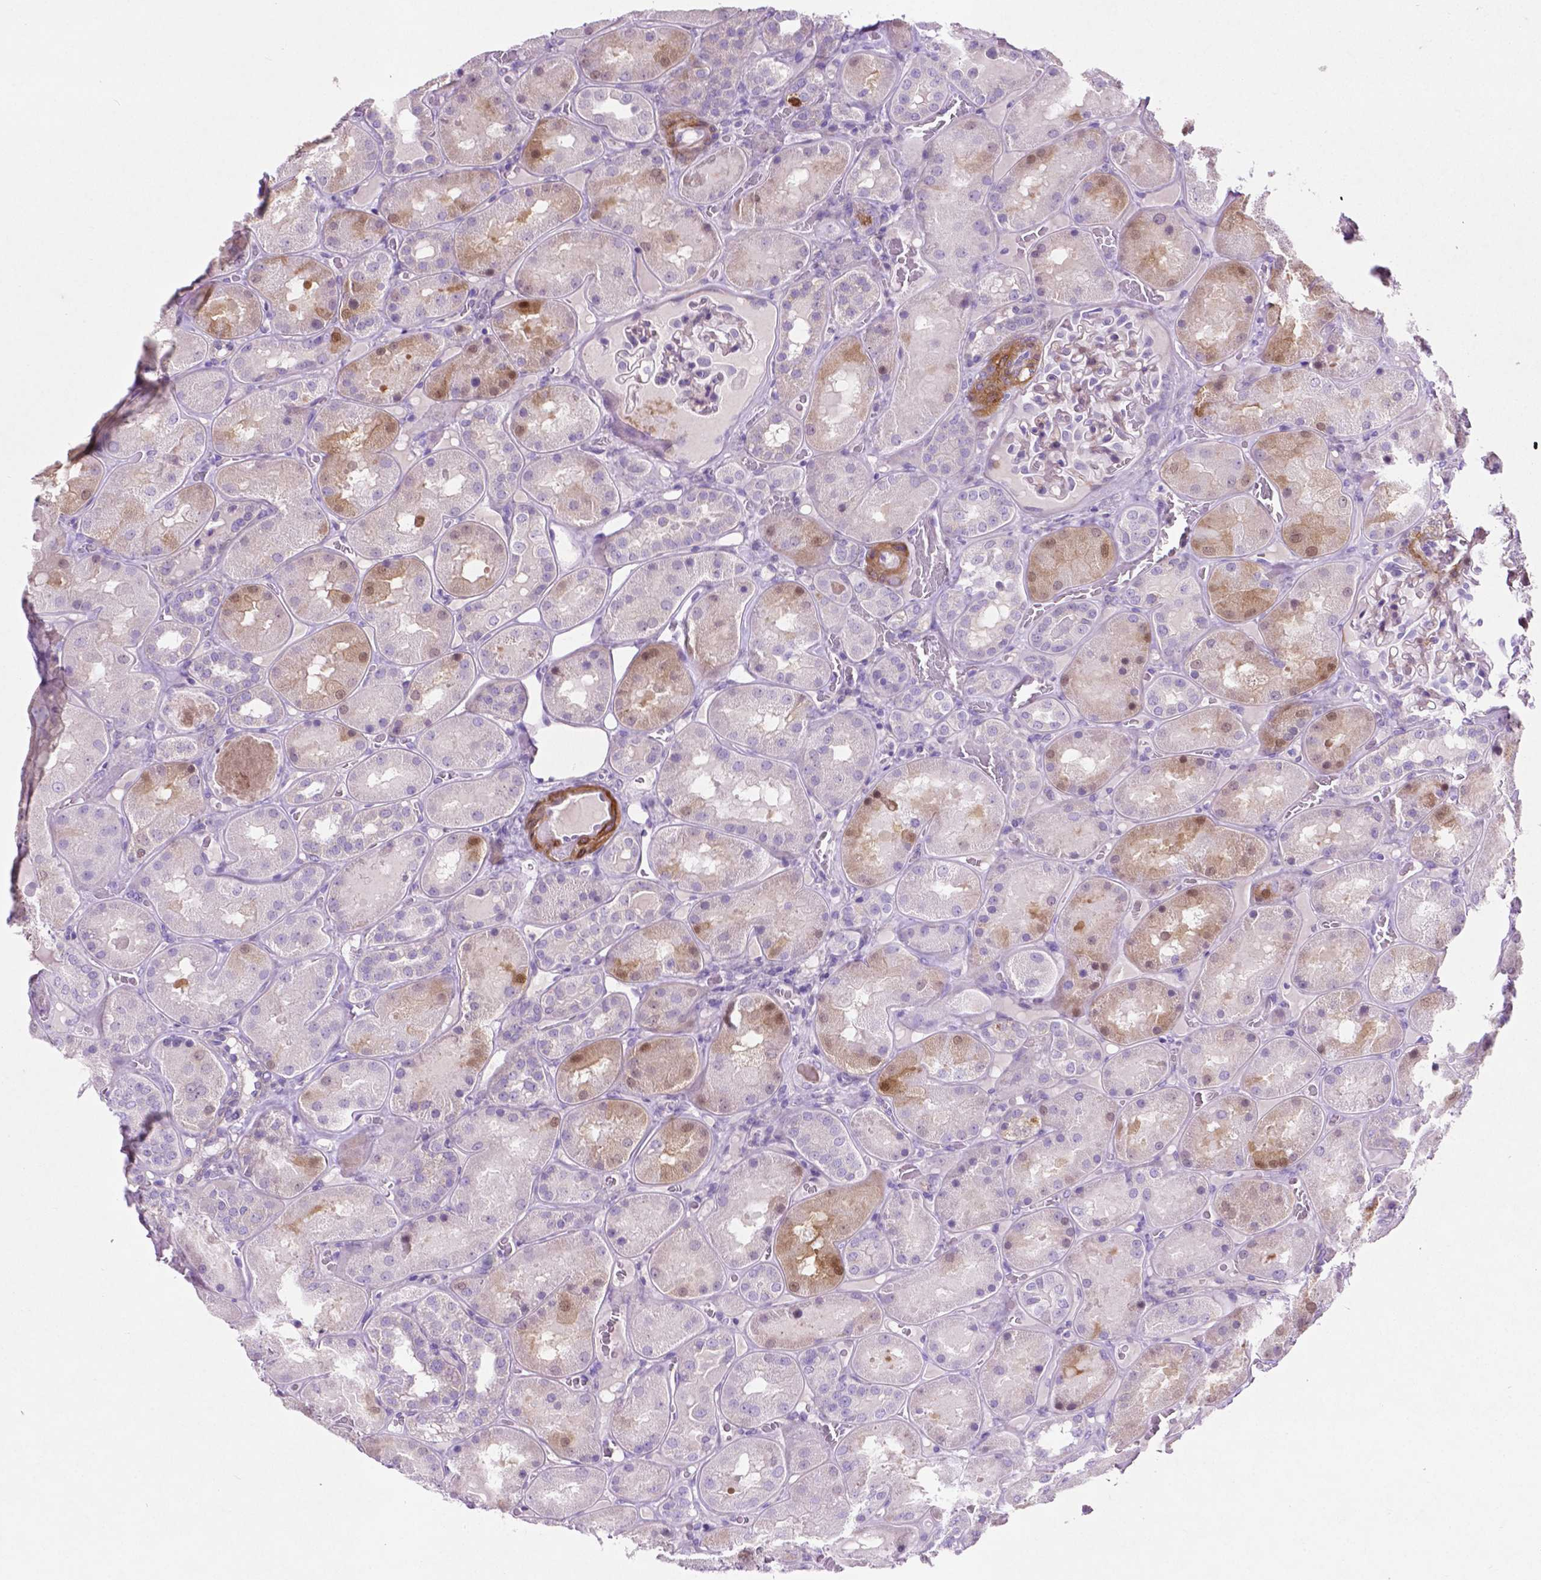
{"staining": {"intensity": "negative", "quantity": "none", "location": "none"}, "tissue": "kidney", "cell_type": "Cells in glomeruli", "image_type": "normal", "snomed": [{"axis": "morphology", "description": "Normal tissue, NOS"}, {"axis": "topography", "description": "Kidney"}], "caption": "Immunohistochemical staining of benign human kidney exhibits no significant expression in cells in glomeruli. The staining was performed using DAB (3,3'-diaminobenzidine) to visualize the protein expression in brown, while the nuclei were stained in blue with hematoxylin (Magnification: 20x).", "gene": "ASPG", "patient": {"sex": "male", "age": 73}}